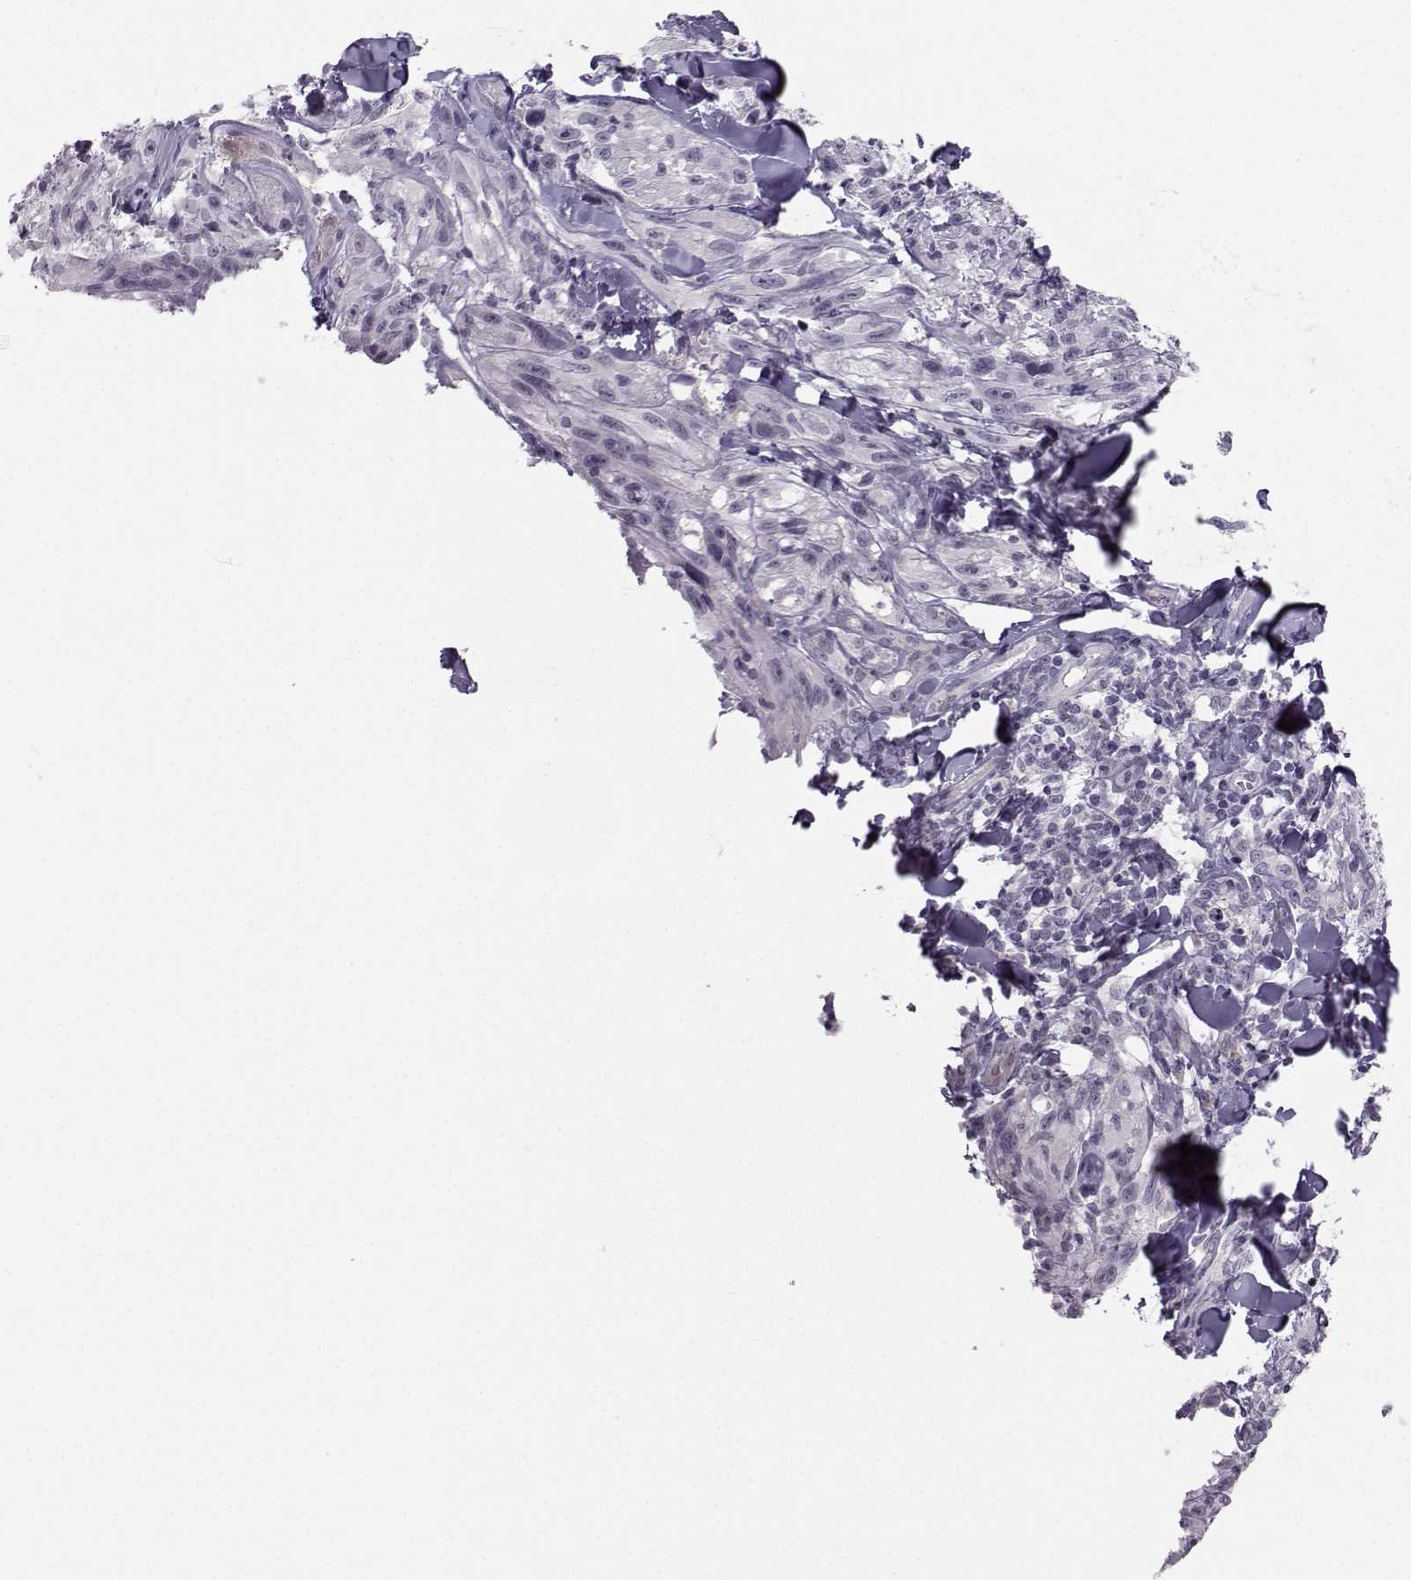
{"staining": {"intensity": "negative", "quantity": "none", "location": "none"}, "tissue": "melanoma", "cell_type": "Tumor cells", "image_type": "cancer", "snomed": [{"axis": "morphology", "description": "Malignant melanoma, NOS"}, {"axis": "topography", "description": "Skin"}], "caption": "High power microscopy image of an immunohistochemistry micrograph of melanoma, revealing no significant staining in tumor cells.", "gene": "MAST1", "patient": {"sex": "male", "age": 67}}